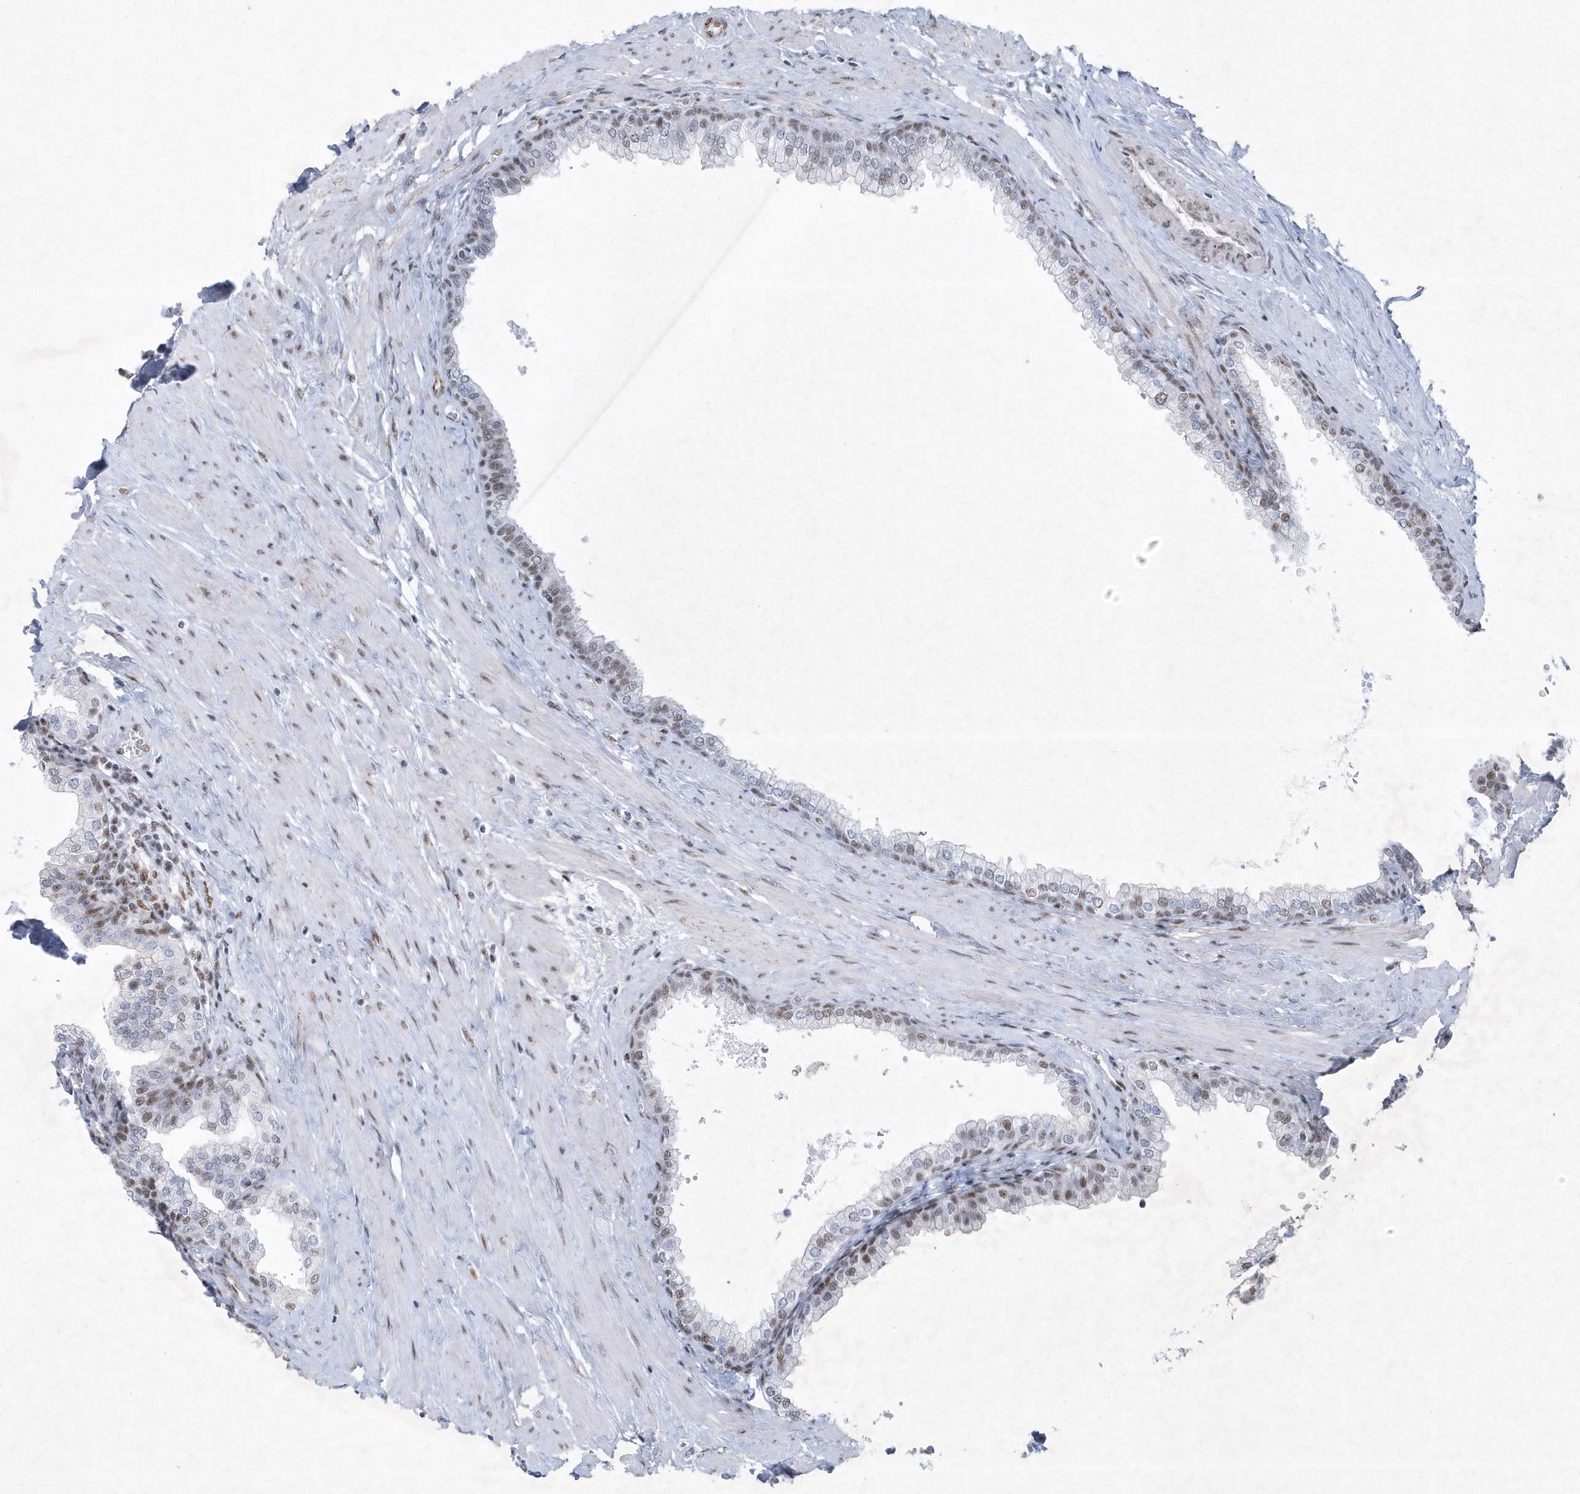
{"staining": {"intensity": "moderate", "quantity": "25%-75%", "location": "nuclear"}, "tissue": "prostate", "cell_type": "Glandular cells", "image_type": "normal", "snomed": [{"axis": "morphology", "description": "Normal tissue, NOS"}, {"axis": "morphology", "description": "Urothelial carcinoma, Low grade"}, {"axis": "topography", "description": "Urinary bladder"}, {"axis": "topography", "description": "Prostate"}], "caption": "Protein staining of unremarkable prostate exhibits moderate nuclear positivity in approximately 25%-75% of glandular cells. The staining is performed using DAB brown chromogen to label protein expression. The nuclei are counter-stained blue using hematoxylin.", "gene": "DCLRE1A", "patient": {"sex": "male", "age": 60}}